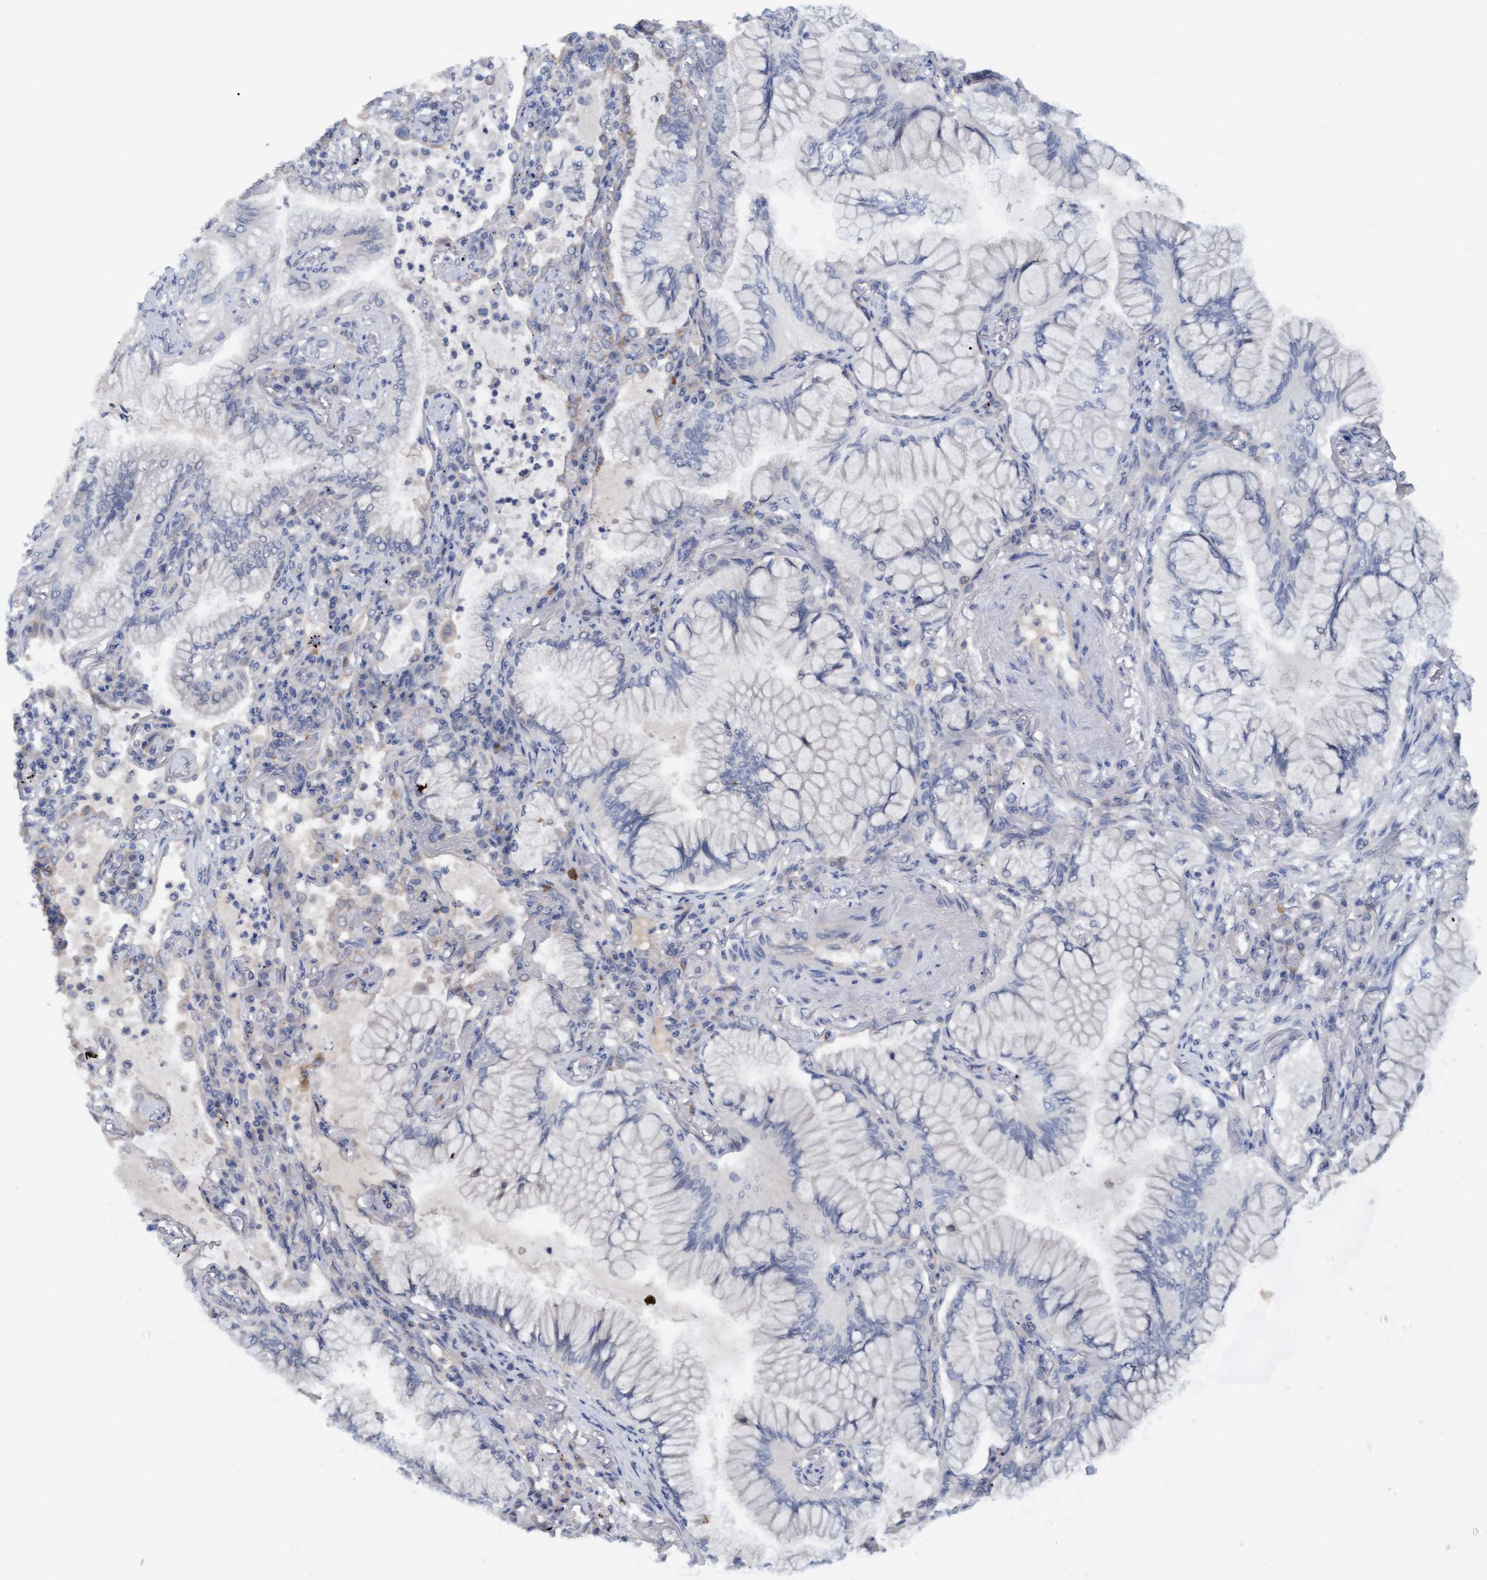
{"staining": {"intensity": "negative", "quantity": "none", "location": "none"}, "tissue": "lung cancer", "cell_type": "Tumor cells", "image_type": "cancer", "snomed": [{"axis": "morphology", "description": "Adenocarcinoma, NOS"}, {"axis": "topography", "description": "Lung"}], "caption": "This is an immunohistochemistry (IHC) histopathology image of lung cancer. There is no staining in tumor cells.", "gene": "STXBP1", "patient": {"sex": "female", "age": 70}}